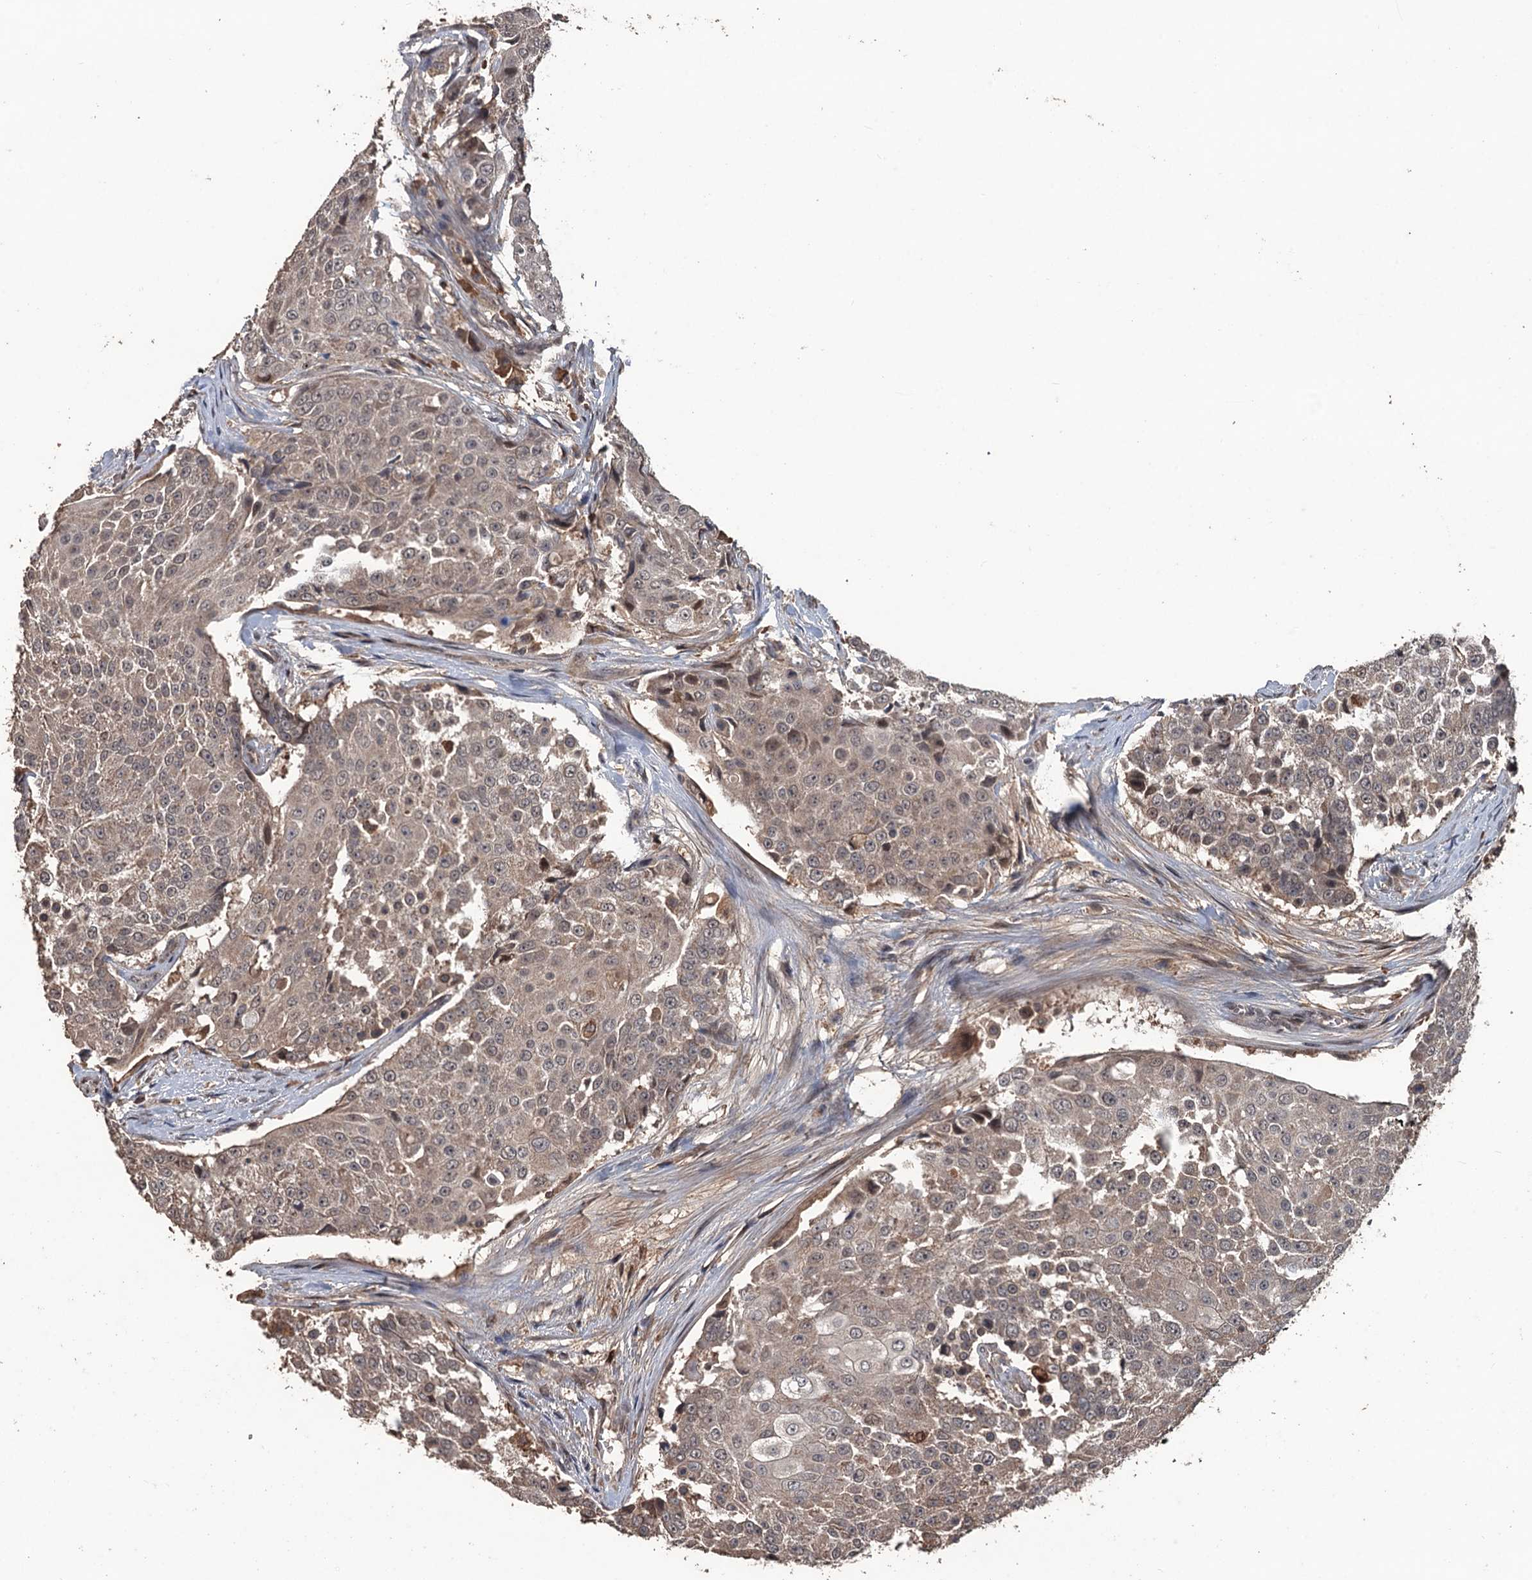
{"staining": {"intensity": "weak", "quantity": ">75%", "location": "cytoplasmic/membranous"}, "tissue": "urothelial cancer", "cell_type": "Tumor cells", "image_type": "cancer", "snomed": [{"axis": "morphology", "description": "Urothelial carcinoma, High grade"}, {"axis": "topography", "description": "Urinary bladder"}], "caption": "The image demonstrates a brown stain indicating the presence of a protein in the cytoplasmic/membranous of tumor cells in urothelial cancer.", "gene": "ZNF438", "patient": {"sex": "female", "age": 63}}